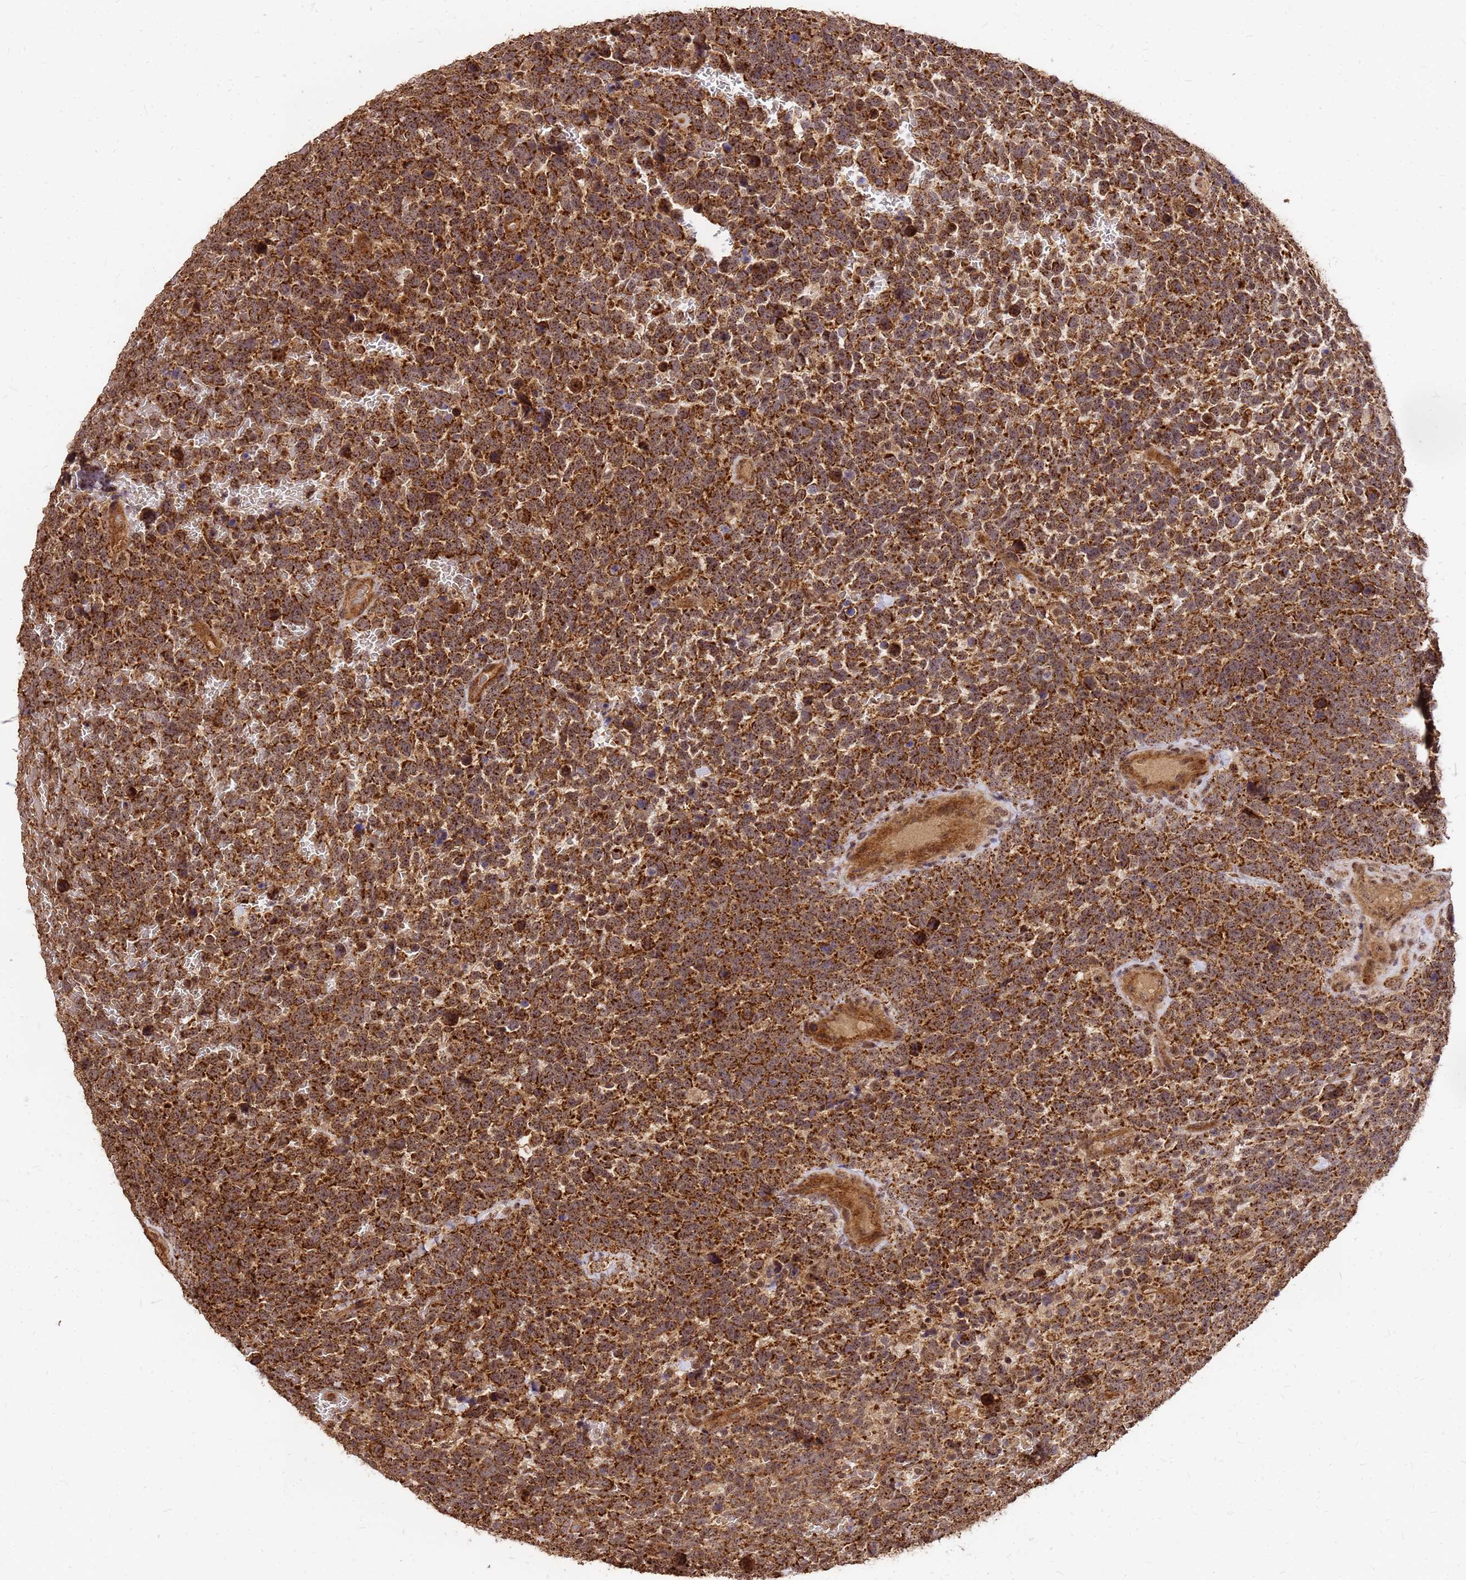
{"staining": {"intensity": "strong", "quantity": ">75%", "location": "cytoplasmic/membranous"}, "tissue": "urothelial cancer", "cell_type": "Tumor cells", "image_type": "cancer", "snomed": [{"axis": "morphology", "description": "Urothelial carcinoma, High grade"}, {"axis": "topography", "description": "Urinary bladder"}], "caption": "Brown immunohistochemical staining in urothelial carcinoma (high-grade) displays strong cytoplasmic/membranous positivity in approximately >75% of tumor cells.", "gene": "GPATCH8", "patient": {"sex": "female", "age": 82}}